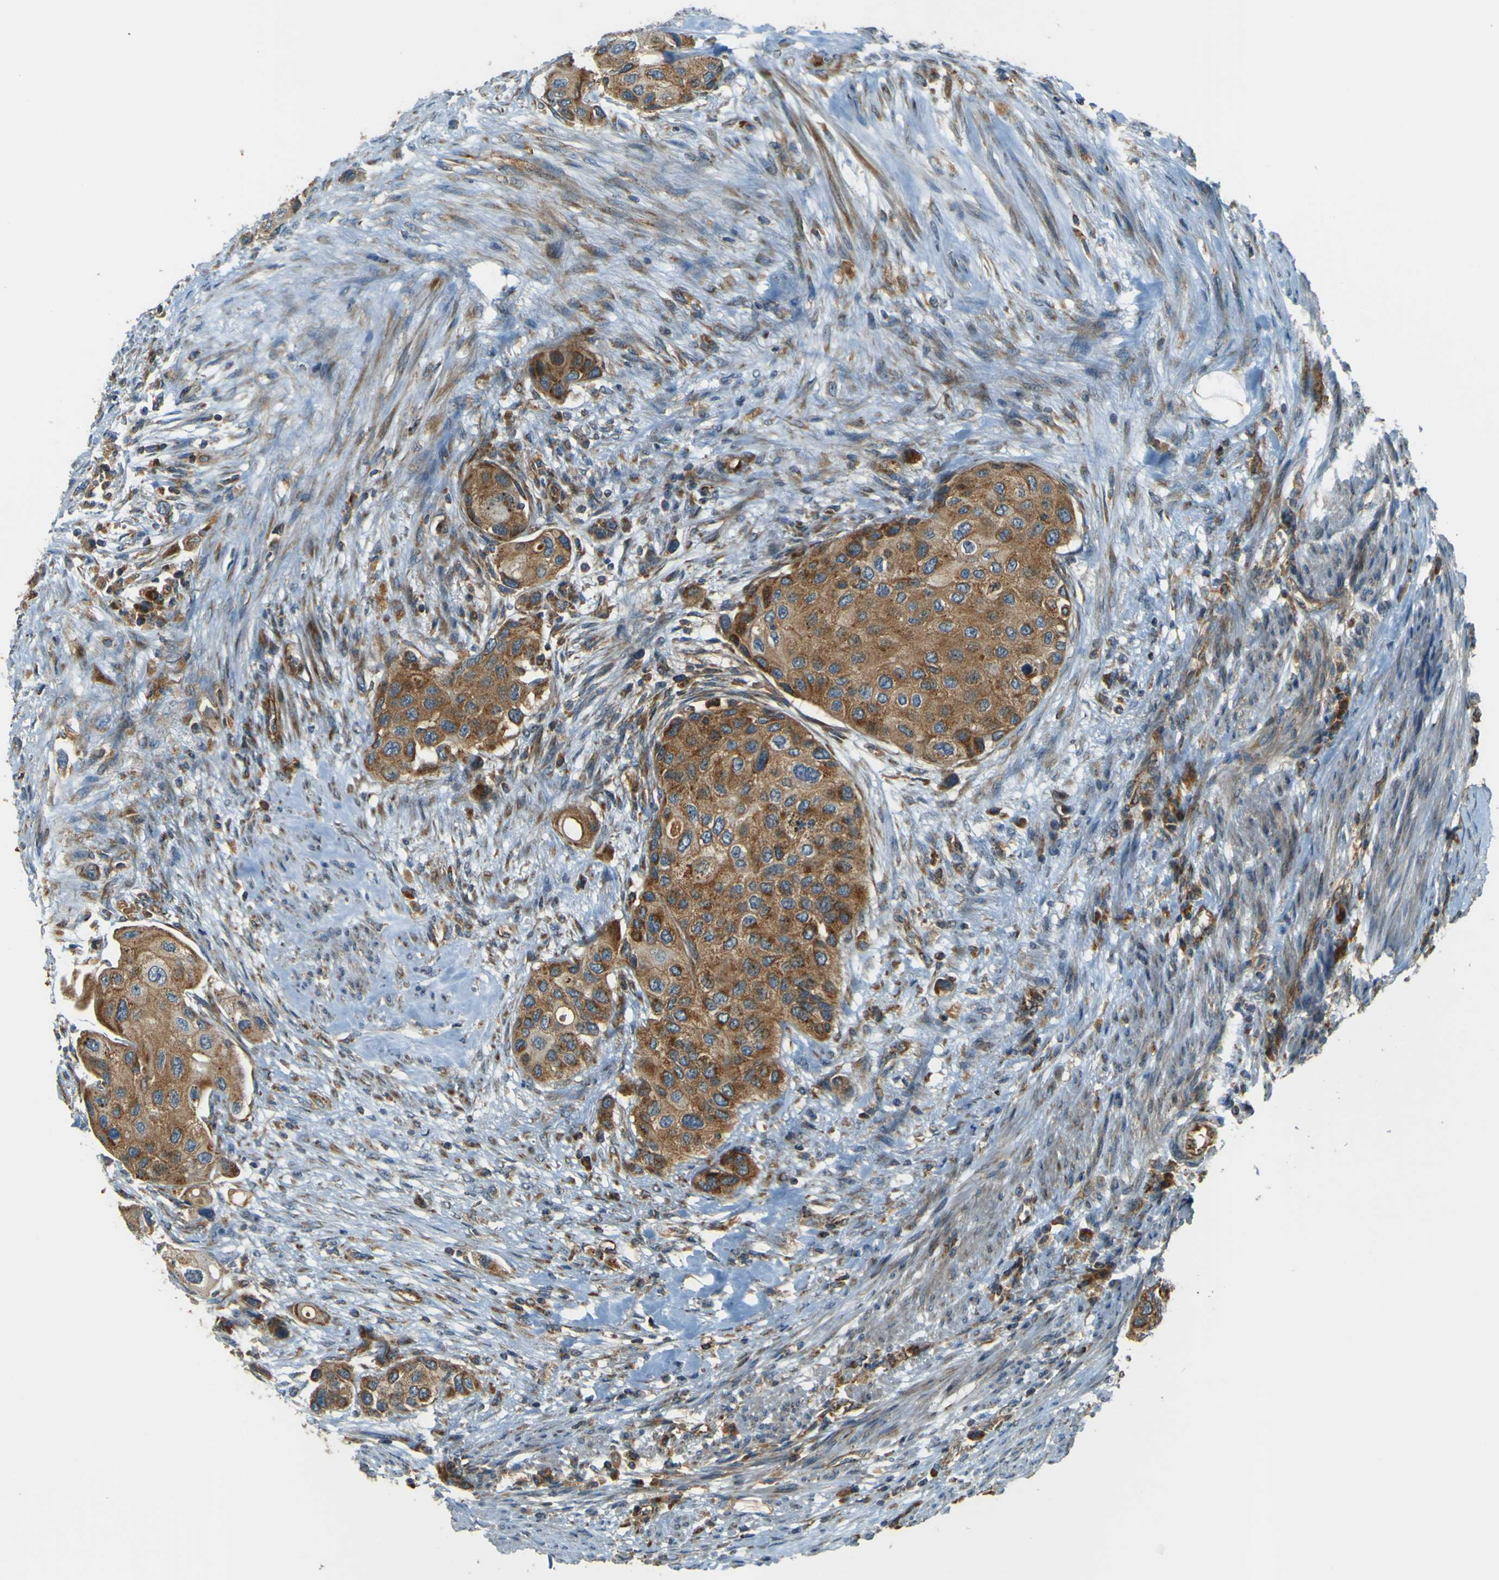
{"staining": {"intensity": "moderate", "quantity": ">75%", "location": "cytoplasmic/membranous"}, "tissue": "urothelial cancer", "cell_type": "Tumor cells", "image_type": "cancer", "snomed": [{"axis": "morphology", "description": "Urothelial carcinoma, High grade"}, {"axis": "topography", "description": "Urinary bladder"}], "caption": "IHC (DAB (3,3'-diaminobenzidine)) staining of high-grade urothelial carcinoma displays moderate cytoplasmic/membranous protein staining in about >75% of tumor cells.", "gene": "DNAJC5", "patient": {"sex": "female", "age": 56}}